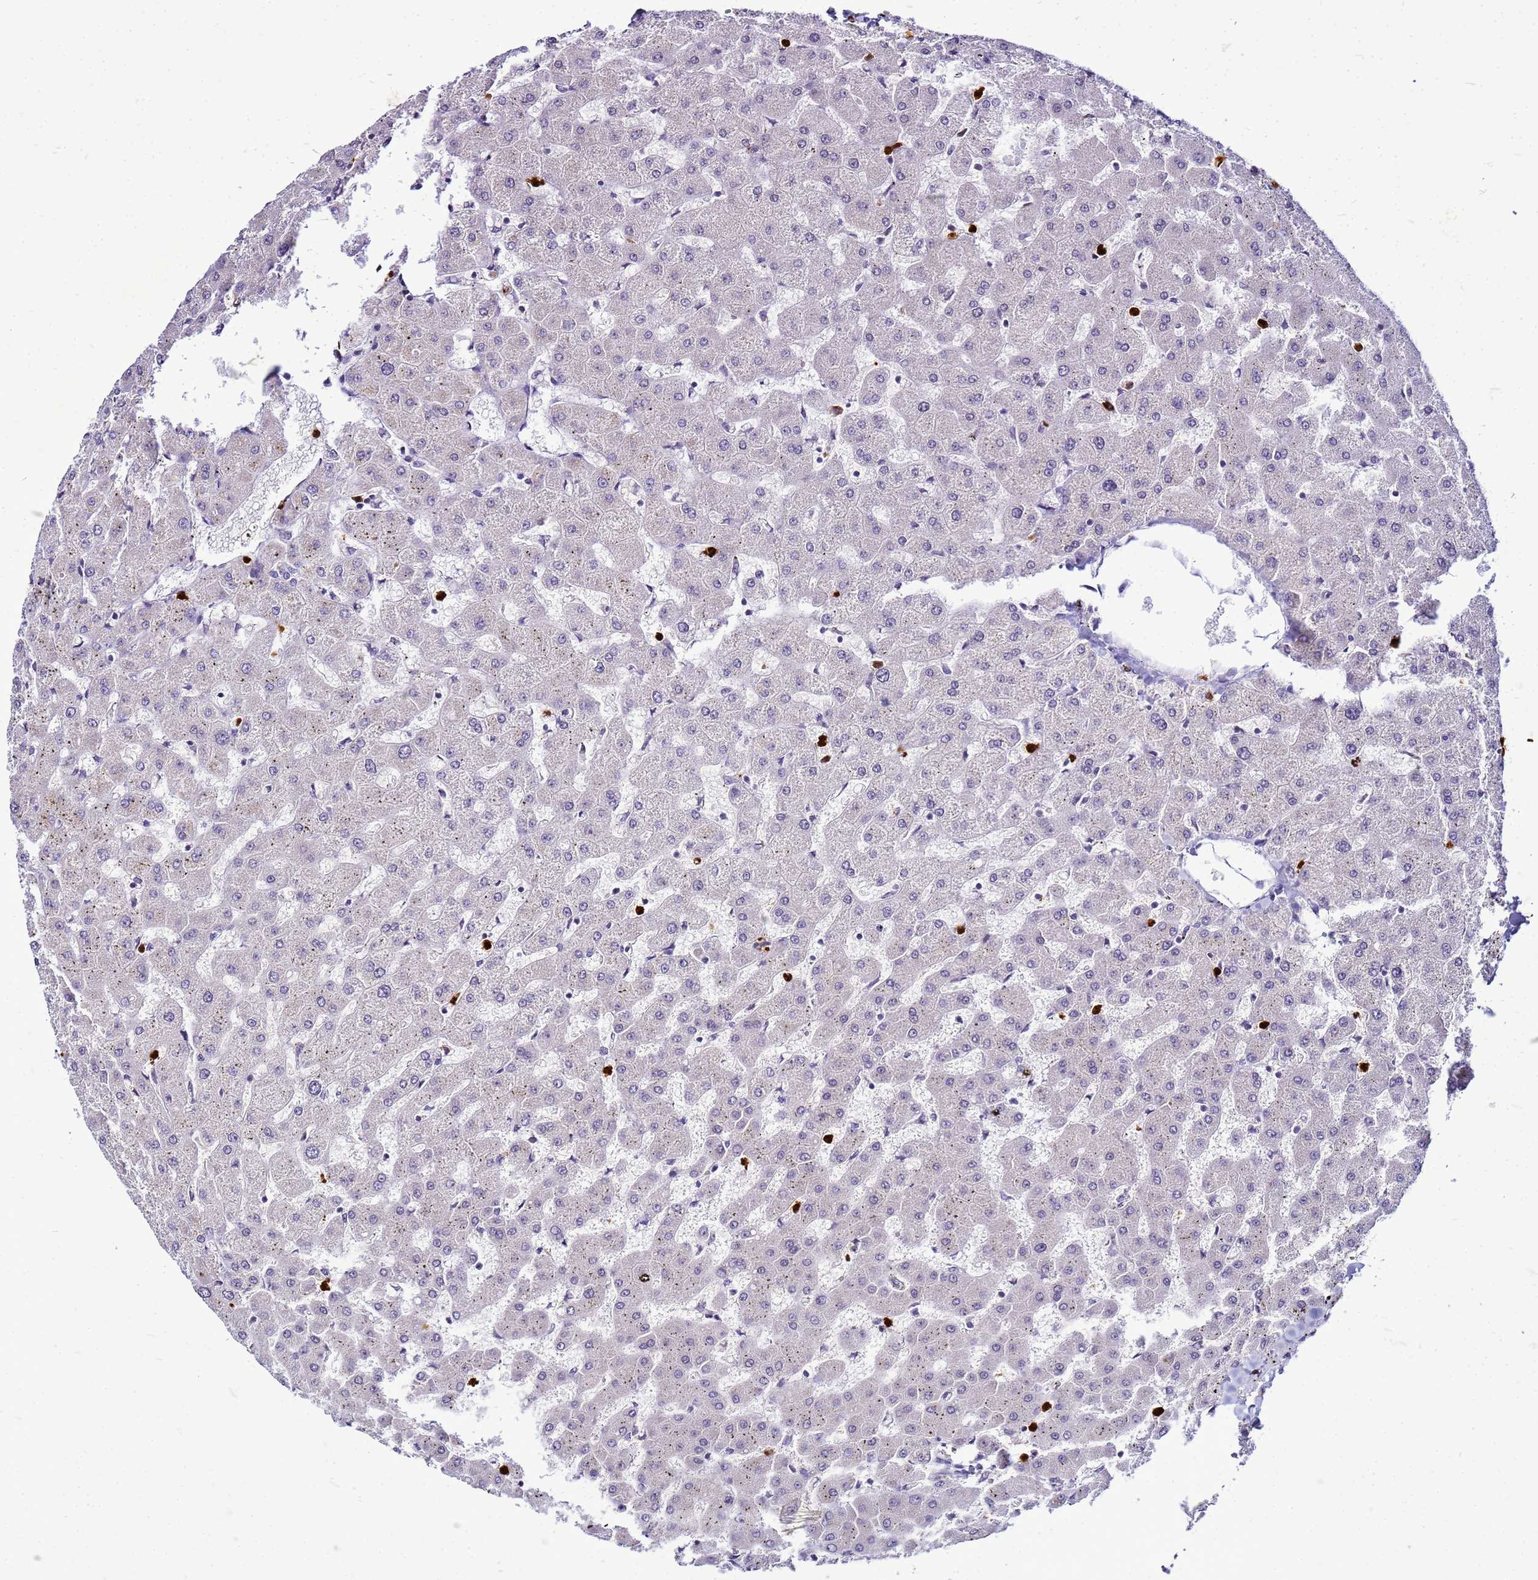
{"staining": {"intensity": "negative", "quantity": "none", "location": "none"}, "tissue": "liver", "cell_type": "Cholangiocytes", "image_type": "normal", "snomed": [{"axis": "morphology", "description": "Normal tissue, NOS"}, {"axis": "topography", "description": "Liver"}], "caption": "Photomicrograph shows no protein positivity in cholangiocytes of normal liver.", "gene": "VPS4B", "patient": {"sex": "female", "age": 63}}